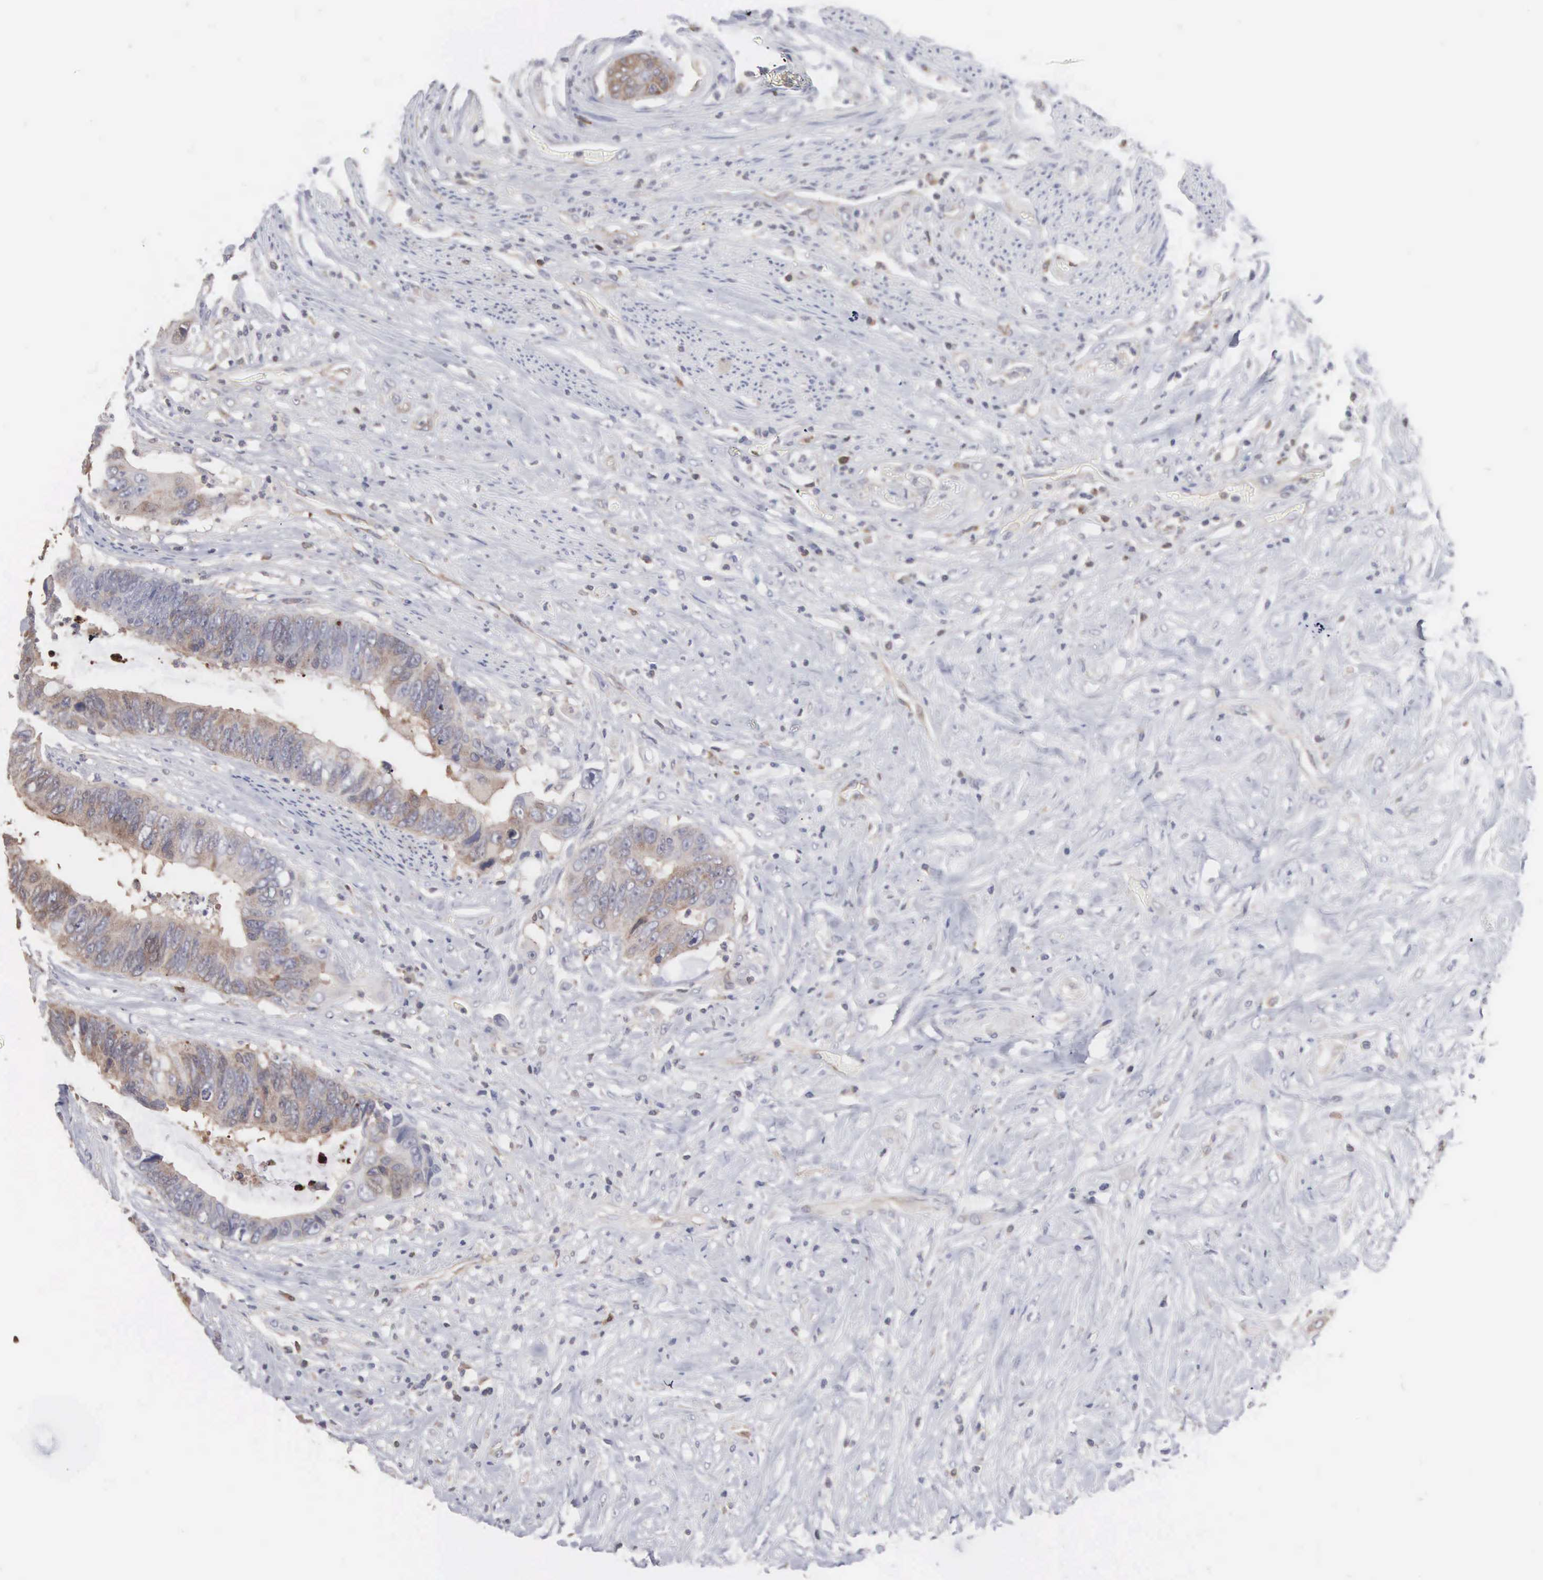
{"staining": {"intensity": "moderate", "quantity": "25%-75%", "location": "cytoplasmic/membranous"}, "tissue": "colorectal cancer", "cell_type": "Tumor cells", "image_type": "cancer", "snomed": [{"axis": "morphology", "description": "Adenocarcinoma, NOS"}, {"axis": "topography", "description": "Rectum"}], "caption": "Colorectal adenocarcinoma stained for a protein shows moderate cytoplasmic/membranous positivity in tumor cells.", "gene": "MTHFD1", "patient": {"sex": "female", "age": 65}}